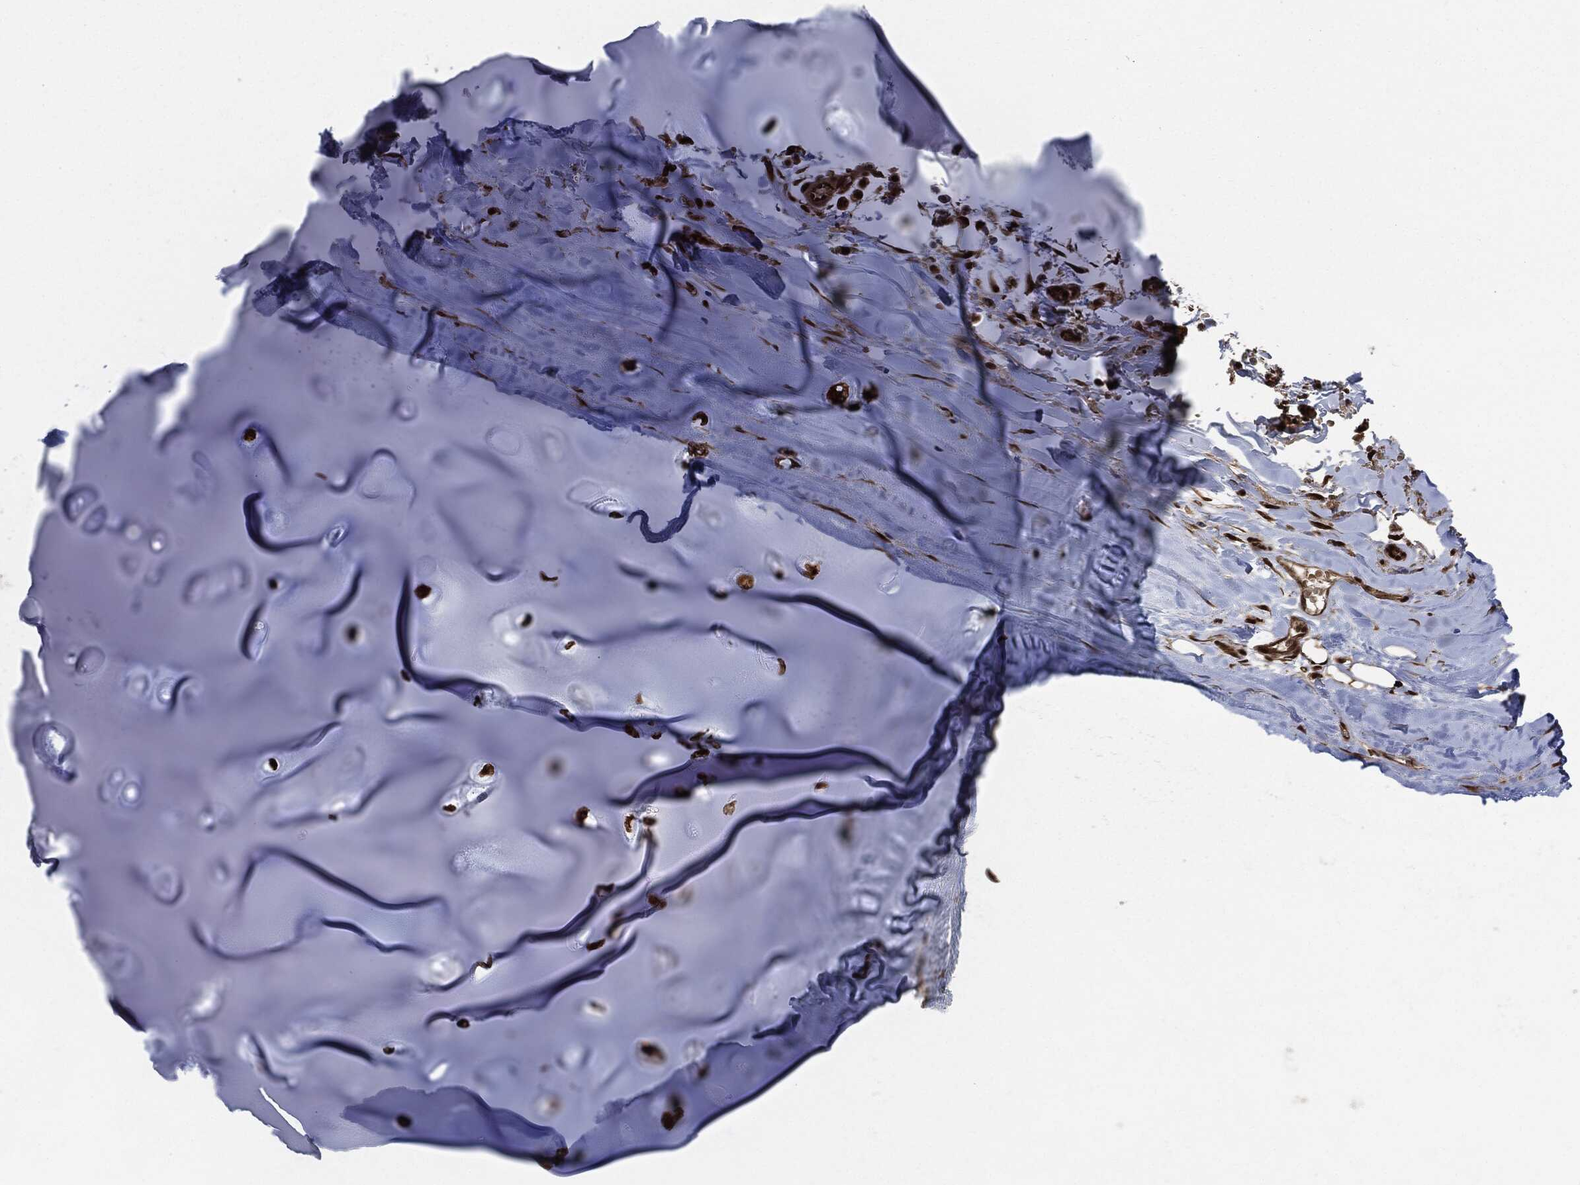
{"staining": {"intensity": "strong", "quantity": ">75%", "location": "cytoplasmic/membranous,nuclear"}, "tissue": "adipose tissue", "cell_type": "Adipocytes", "image_type": "normal", "snomed": [{"axis": "morphology", "description": "Normal tissue, NOS"}, {"axis": "topography", "description": "Cartilage tissue"}], "caption": "IHC image of benign adipose tissue stained for a protein (brown), which exhibits high levels of strong cytoplasmic/membranous,nuclear staining in approximately >75% of adipocytes.", "gene": "DCTN1", "patient": {"sex": "male", "age": 81}}